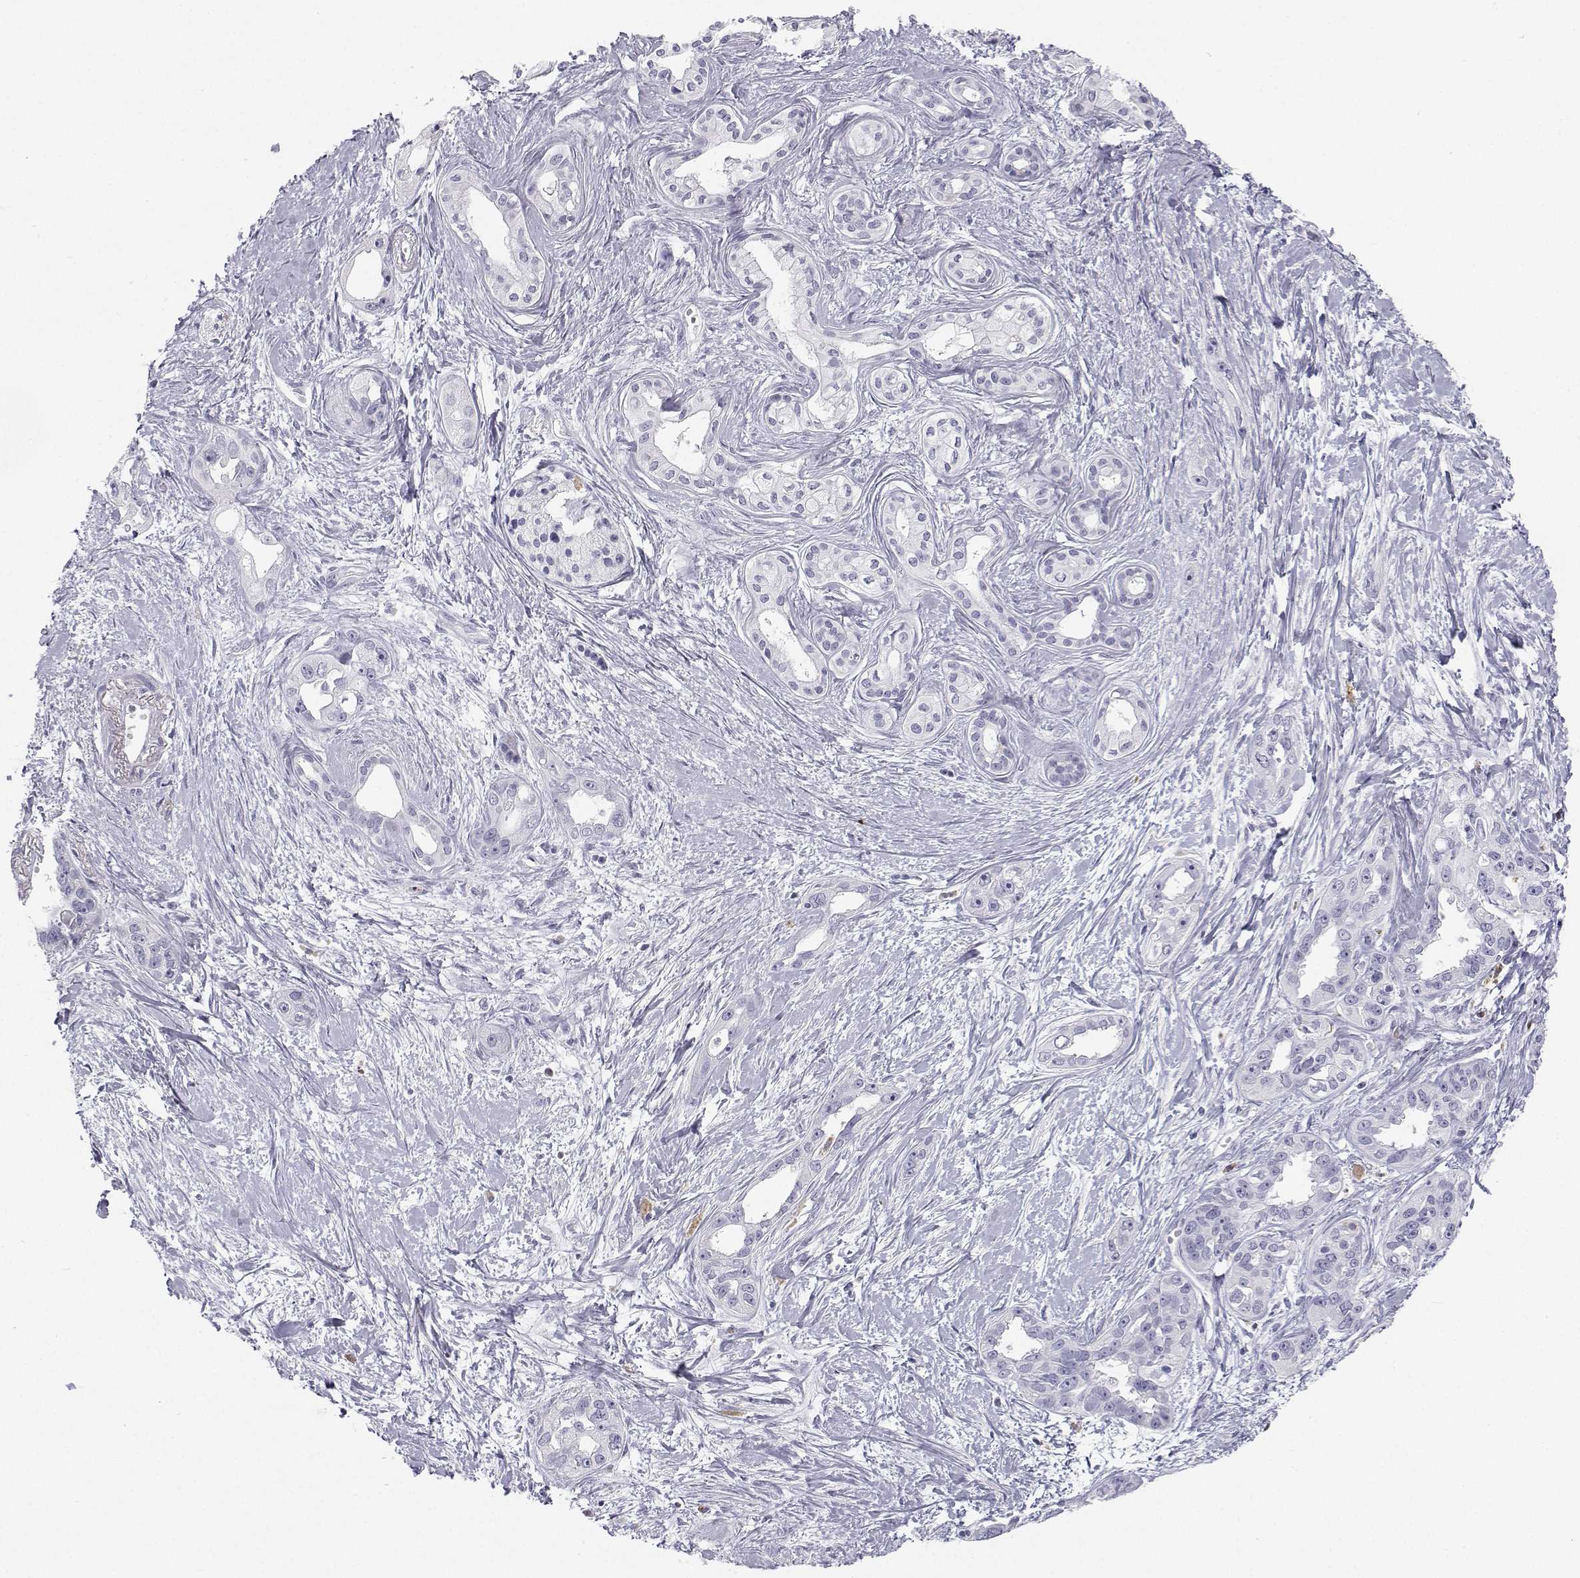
{"staining": {"intensity": "negative", "quantity": "none", "location": "none"}, "tissue": "pancreatic cancer", "cell_type": "Tumor cells", "image_type": "cancer", "snomed": [{"axis": "morphology", "description": "Adenocarcinoma, NOS"}, {"axis": "topography", "description": "Pancreas"}], "caption": "IHC of adenocarcinoma (pancreatic) demonstrates no positivity in tumor cells.", "gene": "SFTPB", "patient": {"sex": "female", "age": 50}}